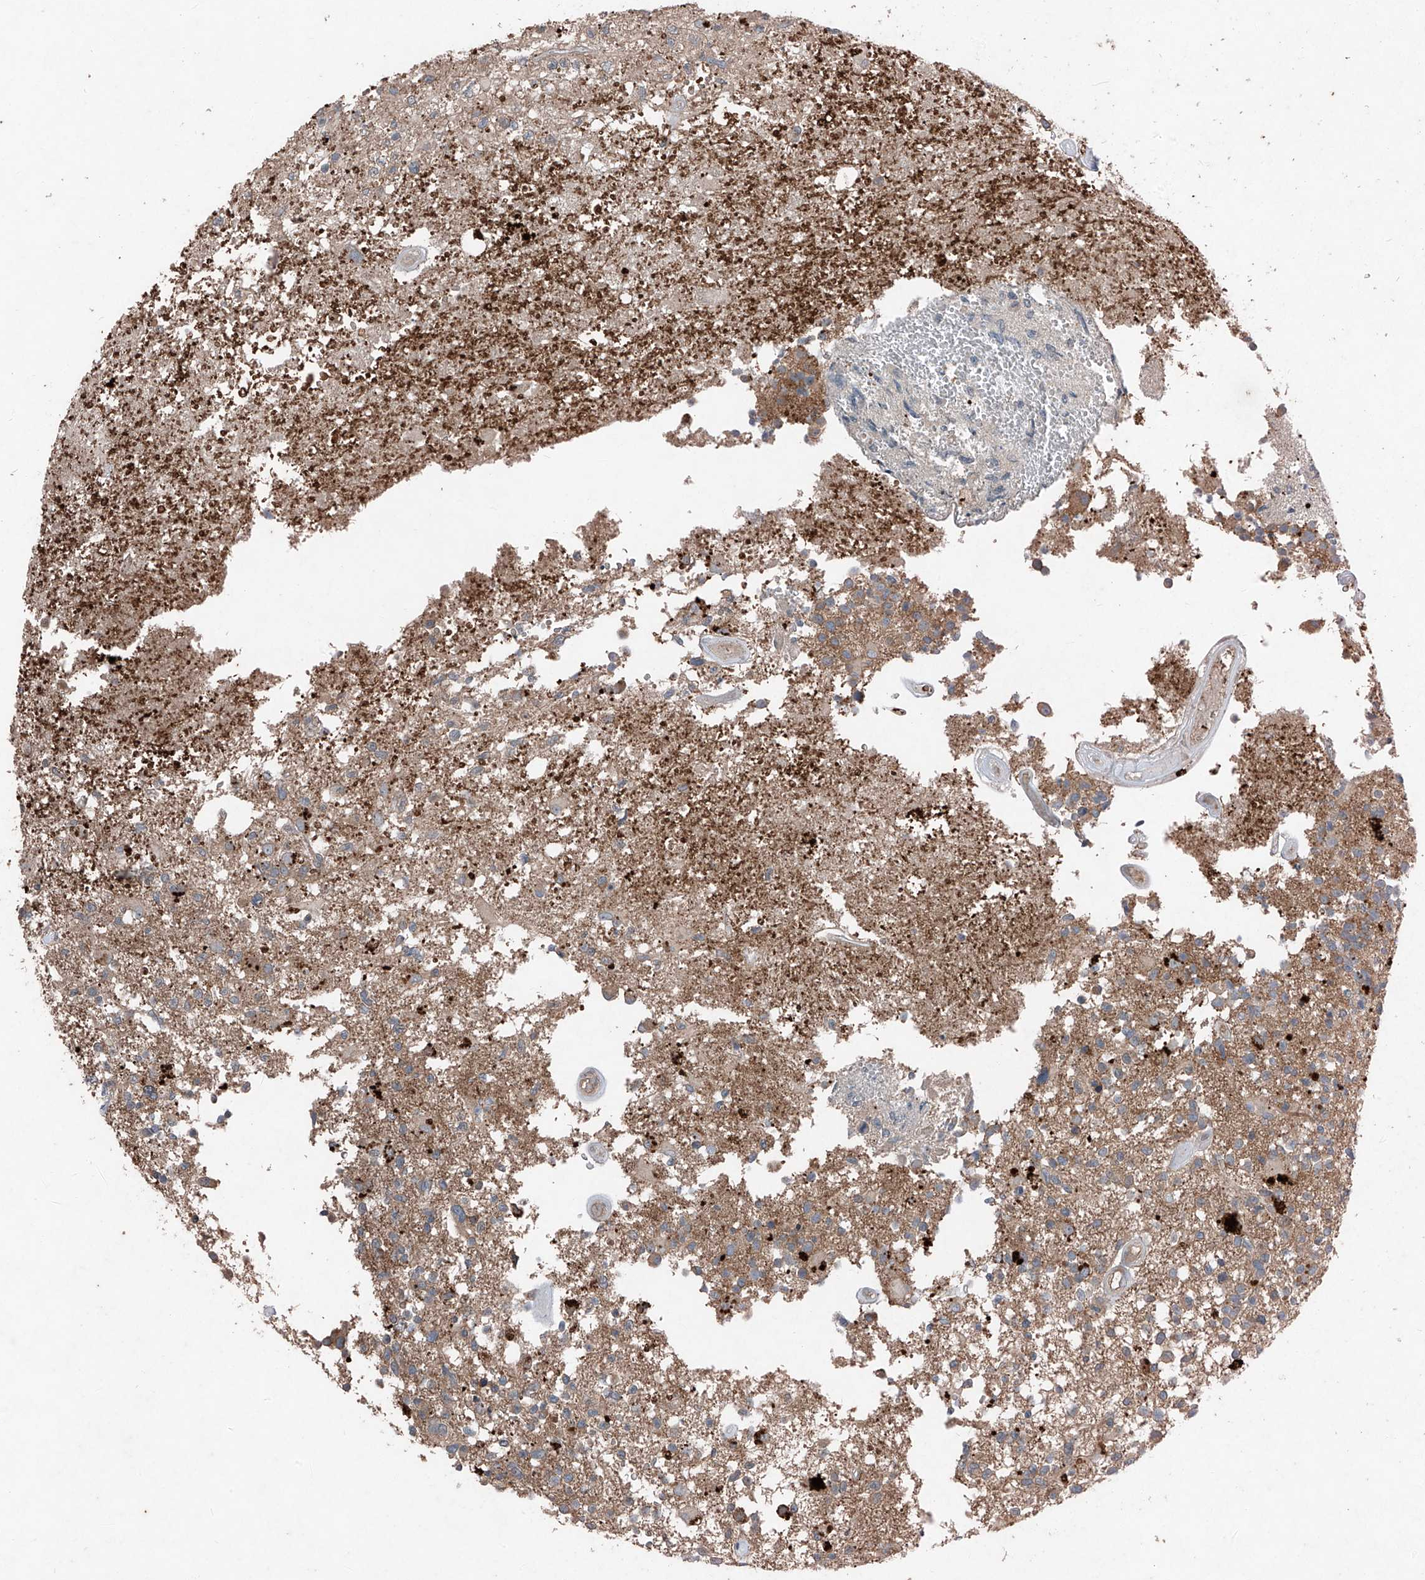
{"staining": {"intensity": "weak", "quantity": "25%-75%", "location": "cytoplasmic/membranous"}, "tissue": "glioma", "cell_type": "Tumor cells", "image_type": "cancer", "snomed": [{"axis": "morphology", "description": "Glioma, malignant, High grade"}, {"axis": "morphology", "description": "Glioblastoma, NOS"}, {"axis": "topography", "description": "Brain"}], "caption": "The immunohistochemical stain highlights weak cytoplasmic/membranous positivity in tumor cells of glioma tissue.", "gene": "FOXRED2", "patient": {"sex": "male", "age": 60}}